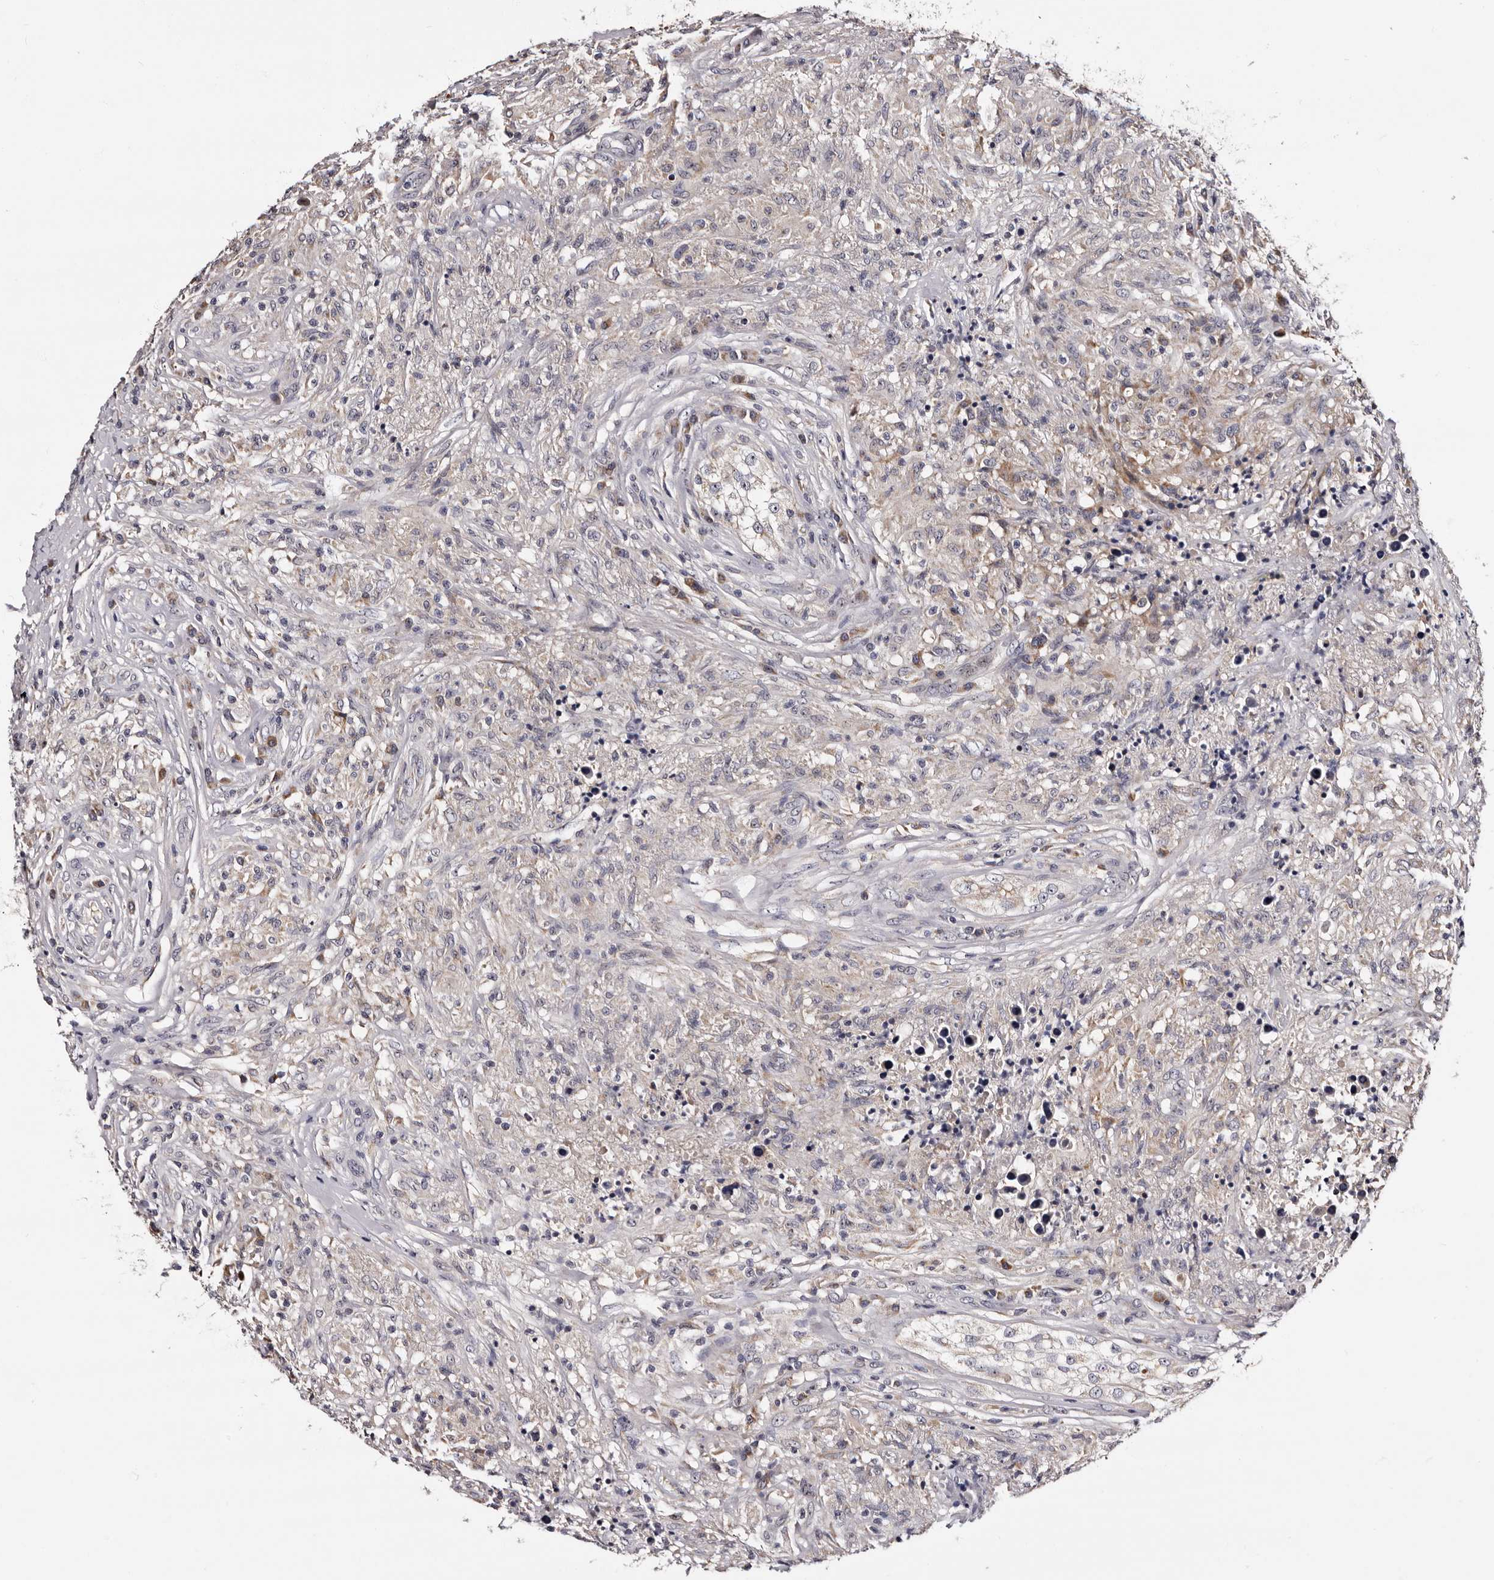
{"staining": {"intensity": "negative", "quantity": "none", "location": "none"}, "tissue": "testis cancer", "cell_type": "Tumor cells", "image_type": "cancer", "snomed": [{"axis": "morphology", "description": "Seminoma, NOS"}, {"axis": "topography", "description": "Testis"}], "caption": "Immunohistochemical staining of testis seminoma exhibits no significant staining in tumor cells.", "gene": "TAF4B", "patient": {"sex": "male", "age": 49}}